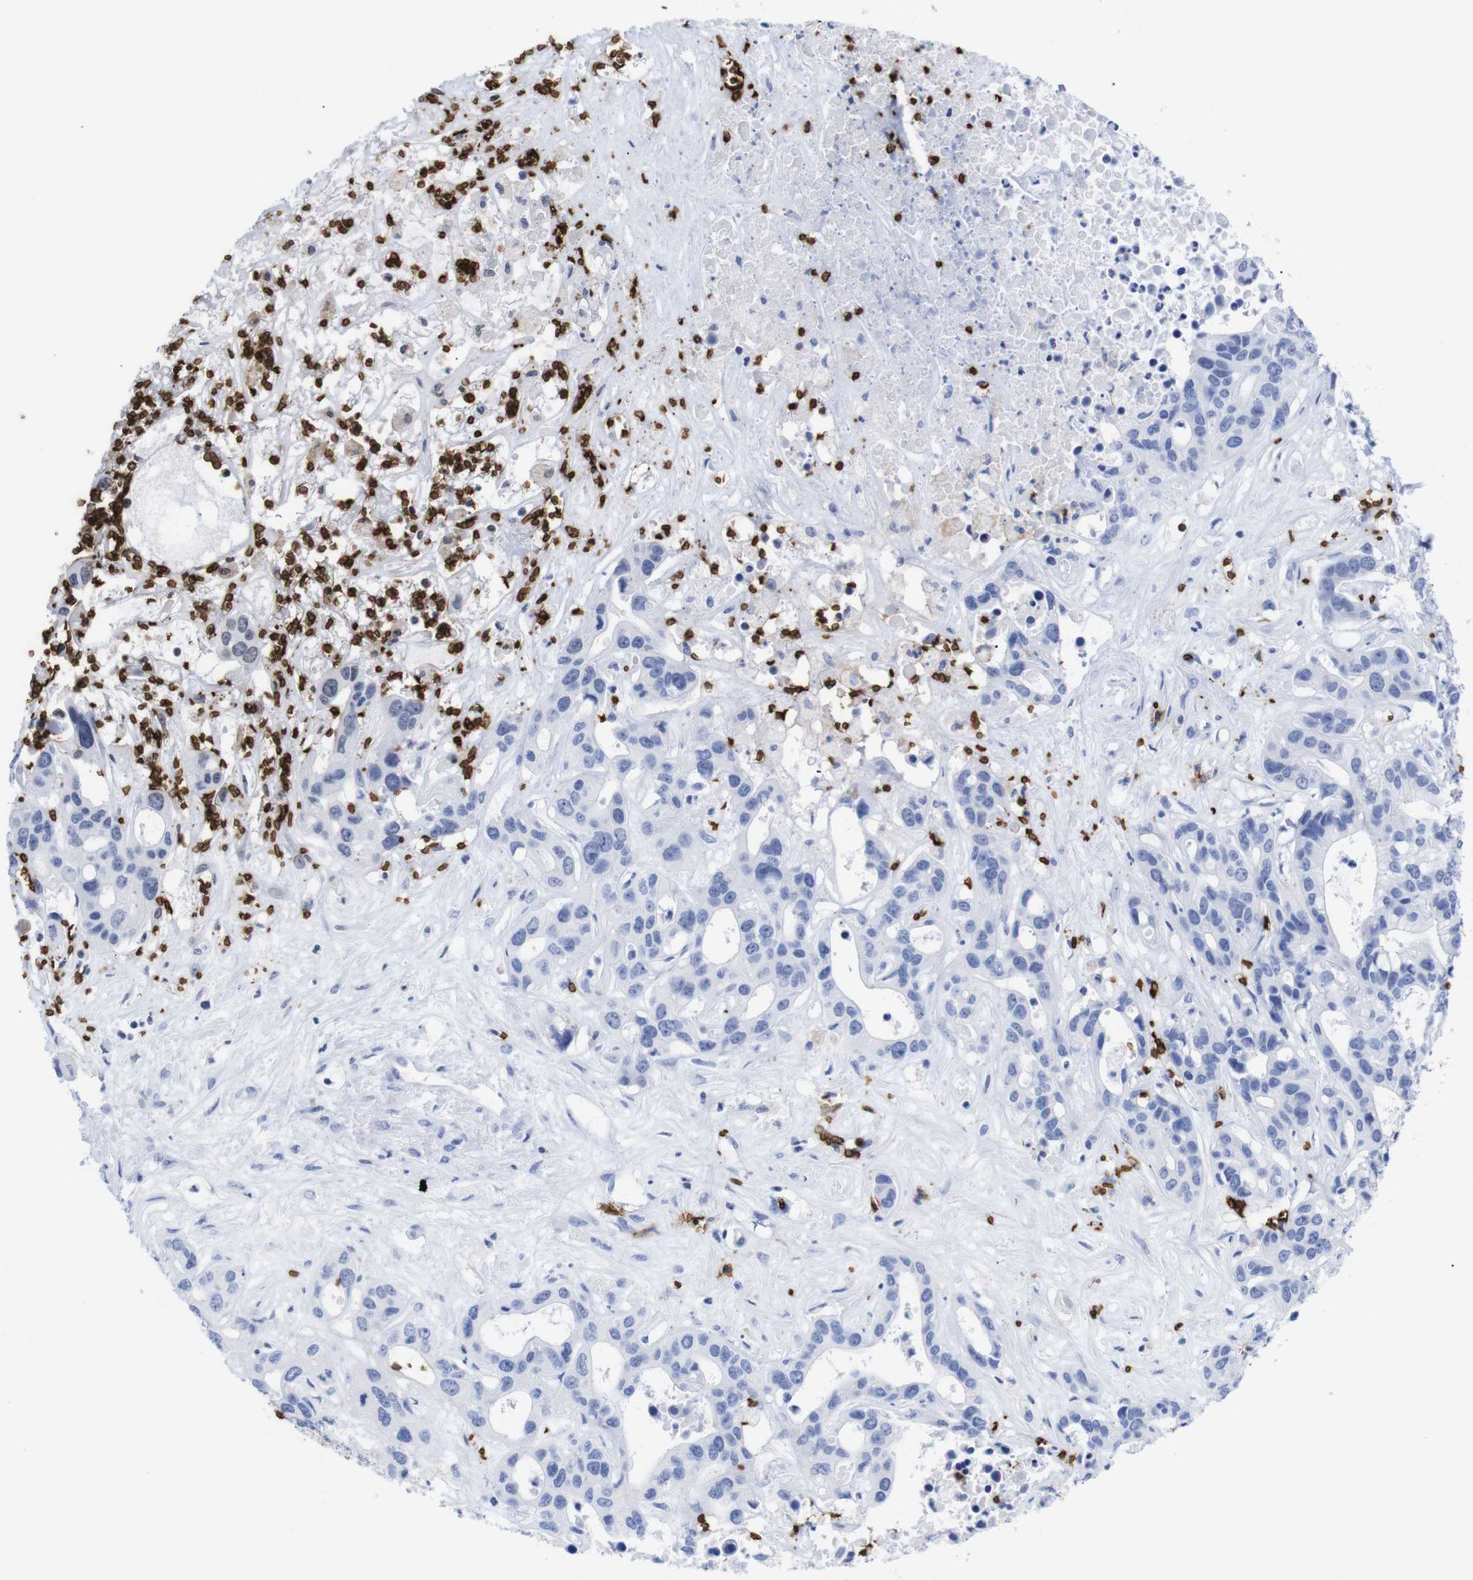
{"staining": {"intensity": "negative", "quantity": "none", "location": "none"}, "tissue": "liver cancer", "cell_type": "Tumor cells", "image_type": "cancer", "snomed": [{"axis": "morphology", "description": "Cholangiocarcinoma"}, {"axis": "topography", "description": "Liver"}], "caption": "Image shows no significant protein positivity in tumor cells of liver cholangiocarcinoma.", "gene": "S1PR2", "patient": {"sex": "female", "age": 65}}